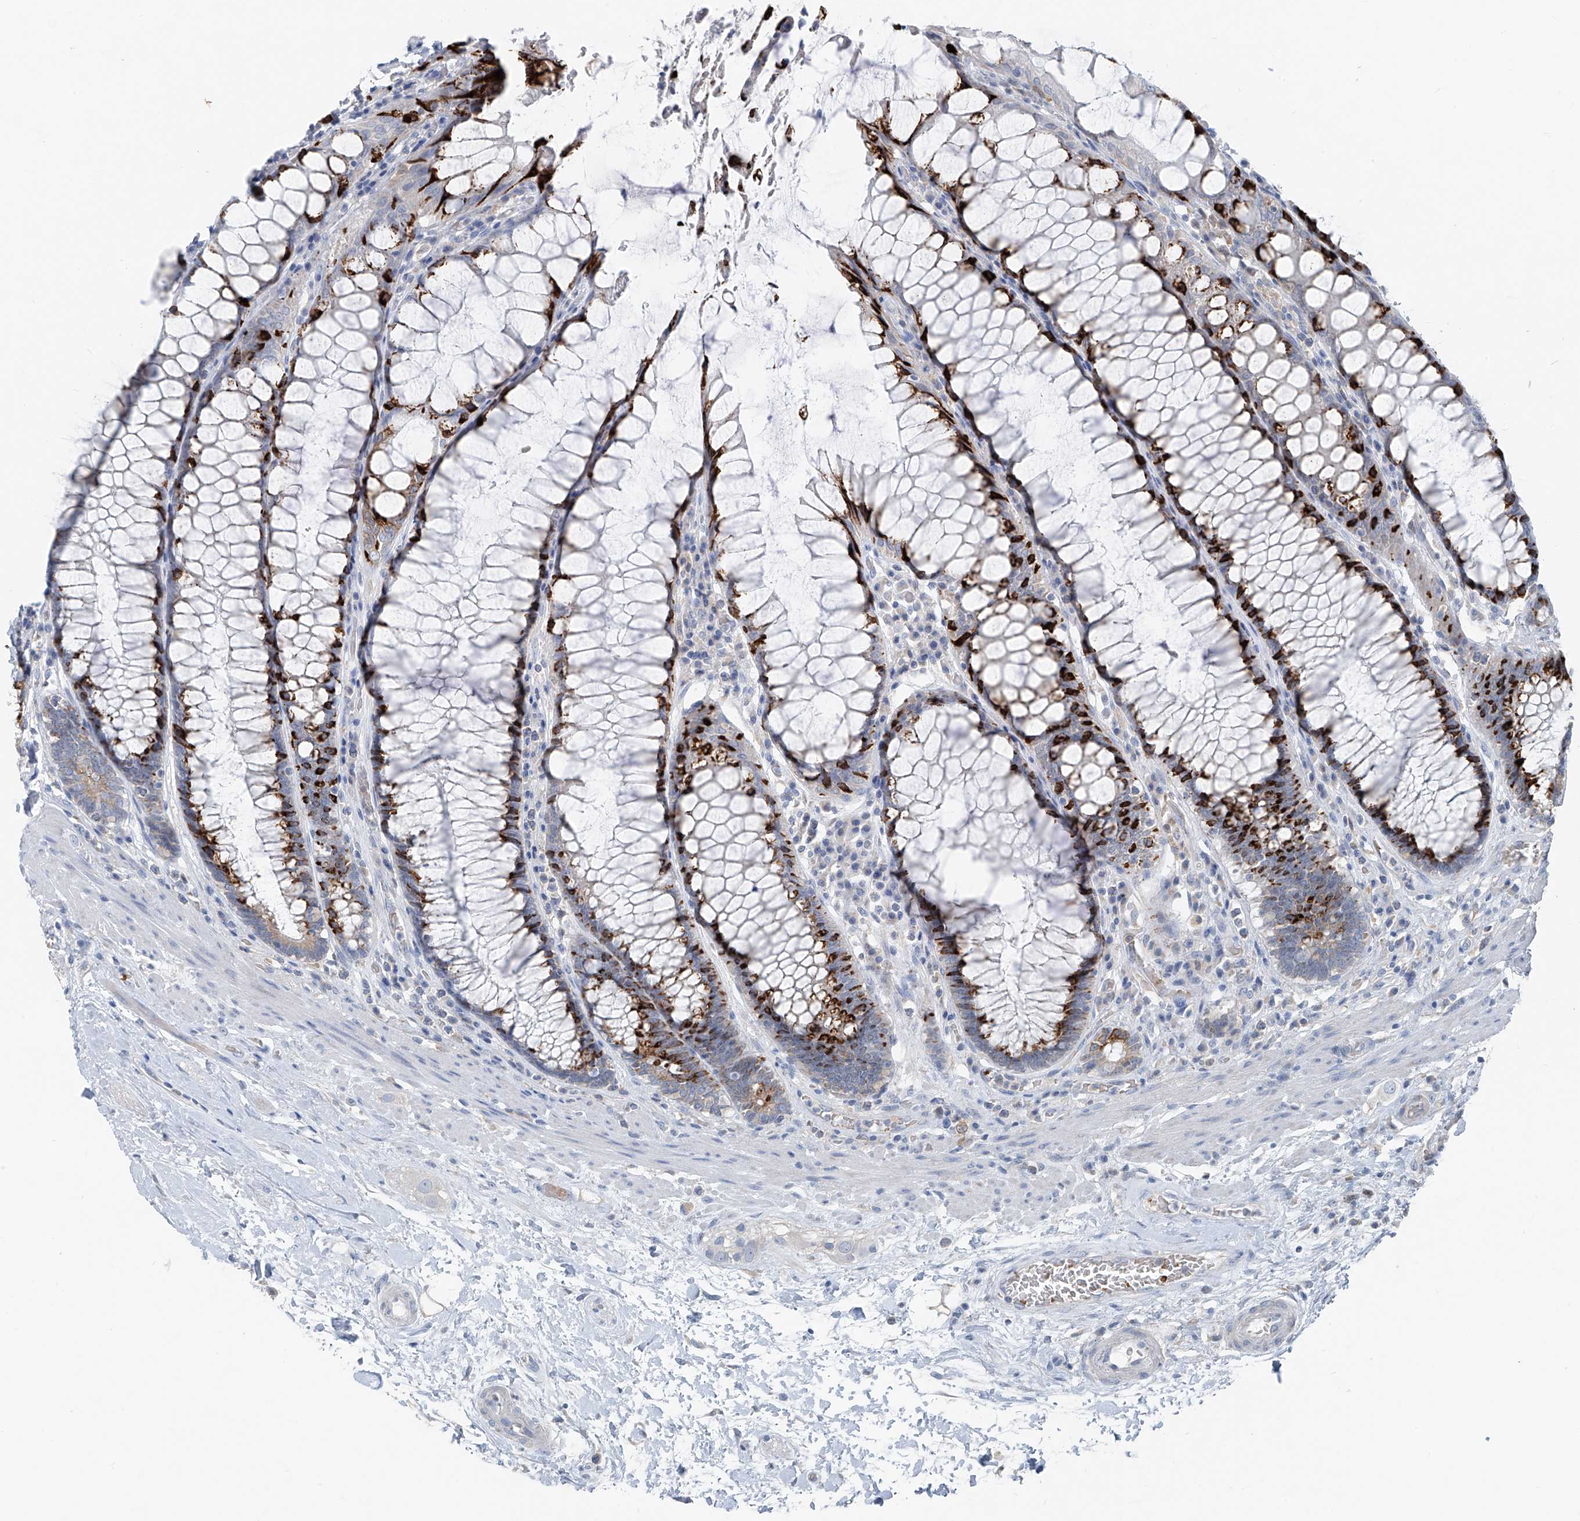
{"staining": {"intensity": "strong", "quantity": "25%-75%", "location": "cytoplasmic/membranous"}, "tissue": "rectum", "cell_type": "Glandular cells", "image_type": "normal", "snomed": [{"axis": "morphology", "description": "Normal tissue, NOS"}, {"axis": "topography", "description": "Rectum"}], "caption": "Protein staining by immunohistochemistry reveals strong cytoplasmic/membranous positivity in about 25%-75% of glandular cells in unremarkable rectum.", "gene": "FGD2", "patient": {"sex": "male", "age": 64}}